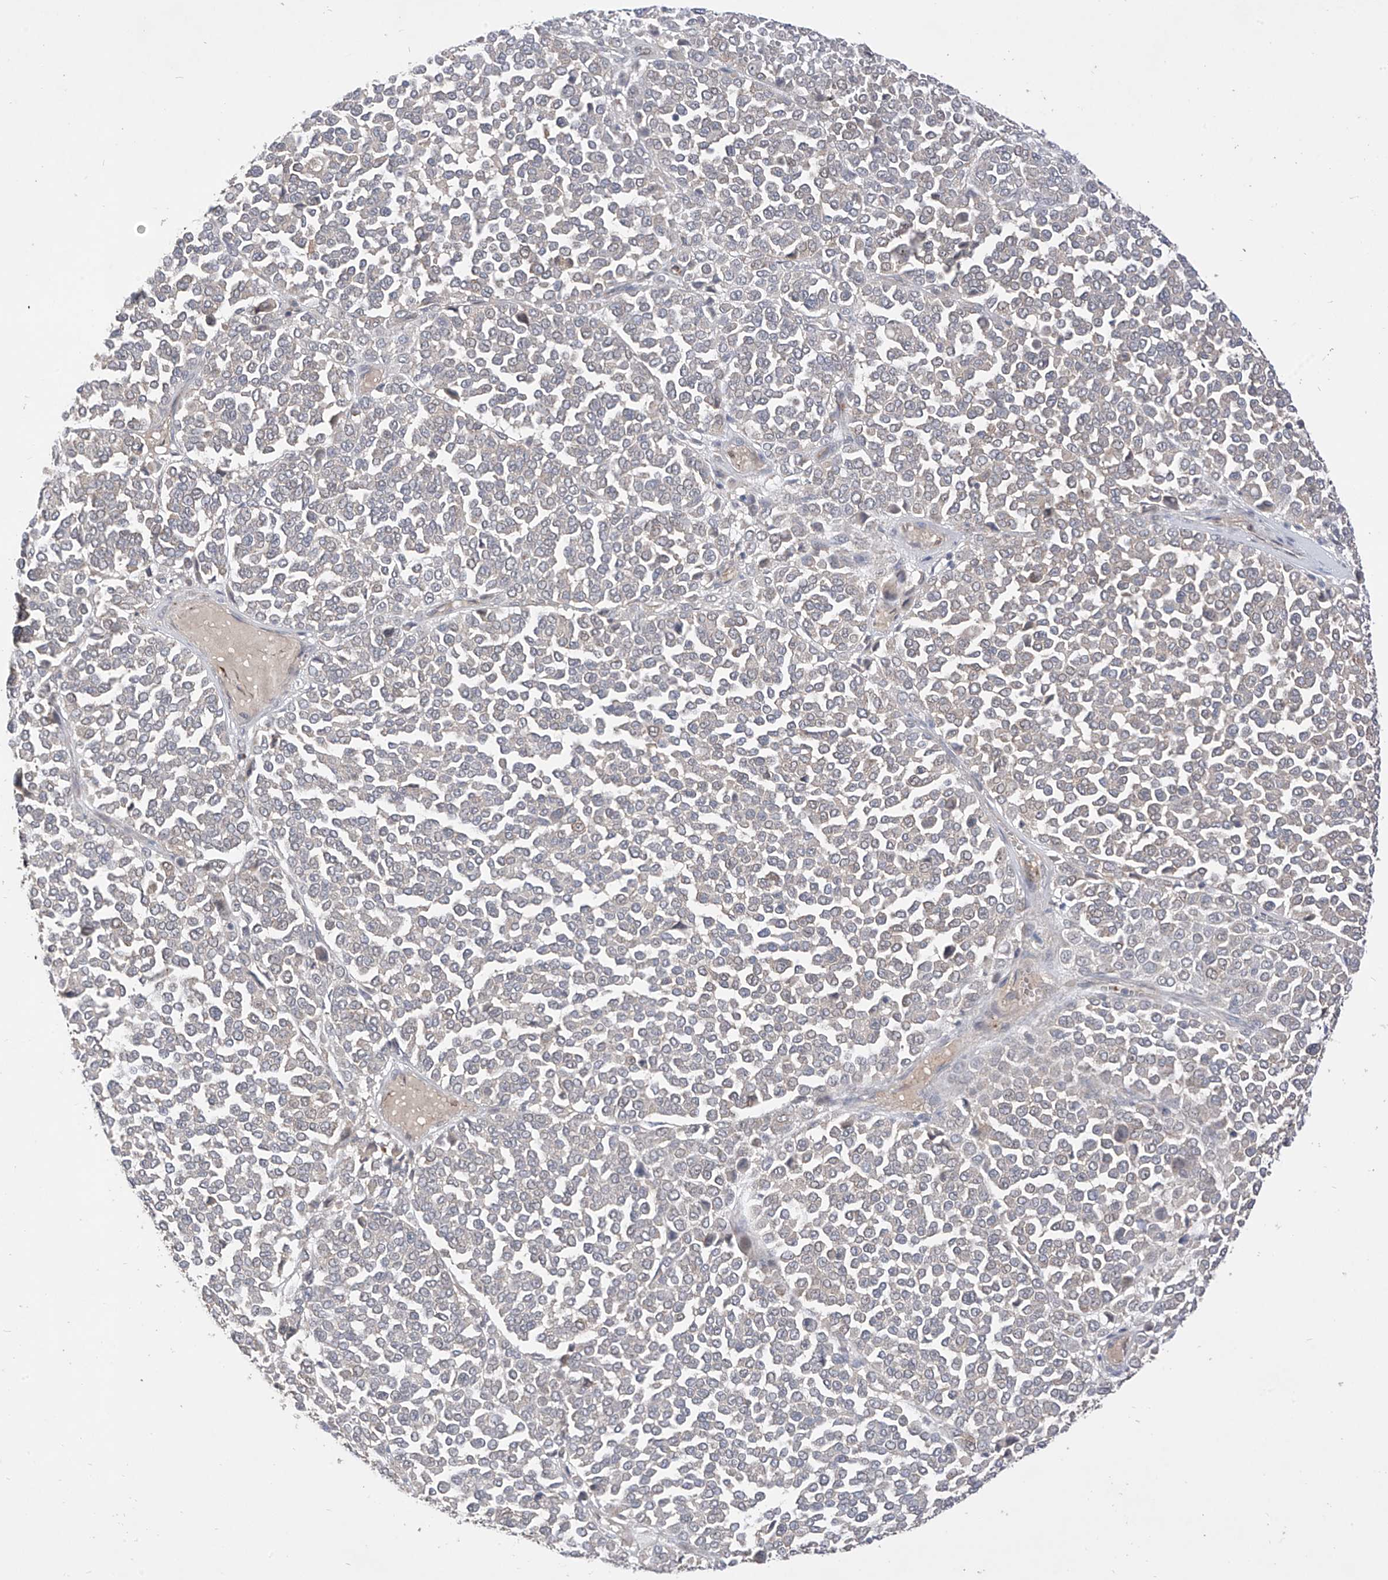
{"staining": {"intensity": "negative", "quantity": "none", "location": "none"}, "tissue": "melanoma", "cell_type": "Tumor cells", "image_type": "cancer", "snomed": [{"axis": "morphology", "description": "Malignant melanoma, Metastatic site"}, {"axis": "topography", "description": "Pancreas"}], "caption": "DAB (3,3'-diaminobenzidine) immunohistochemical staining of human melanoma reveals no significant staining in tumor cells.", "gene": "MRTFA", "patient": {"sex": "female", "age": 30}}